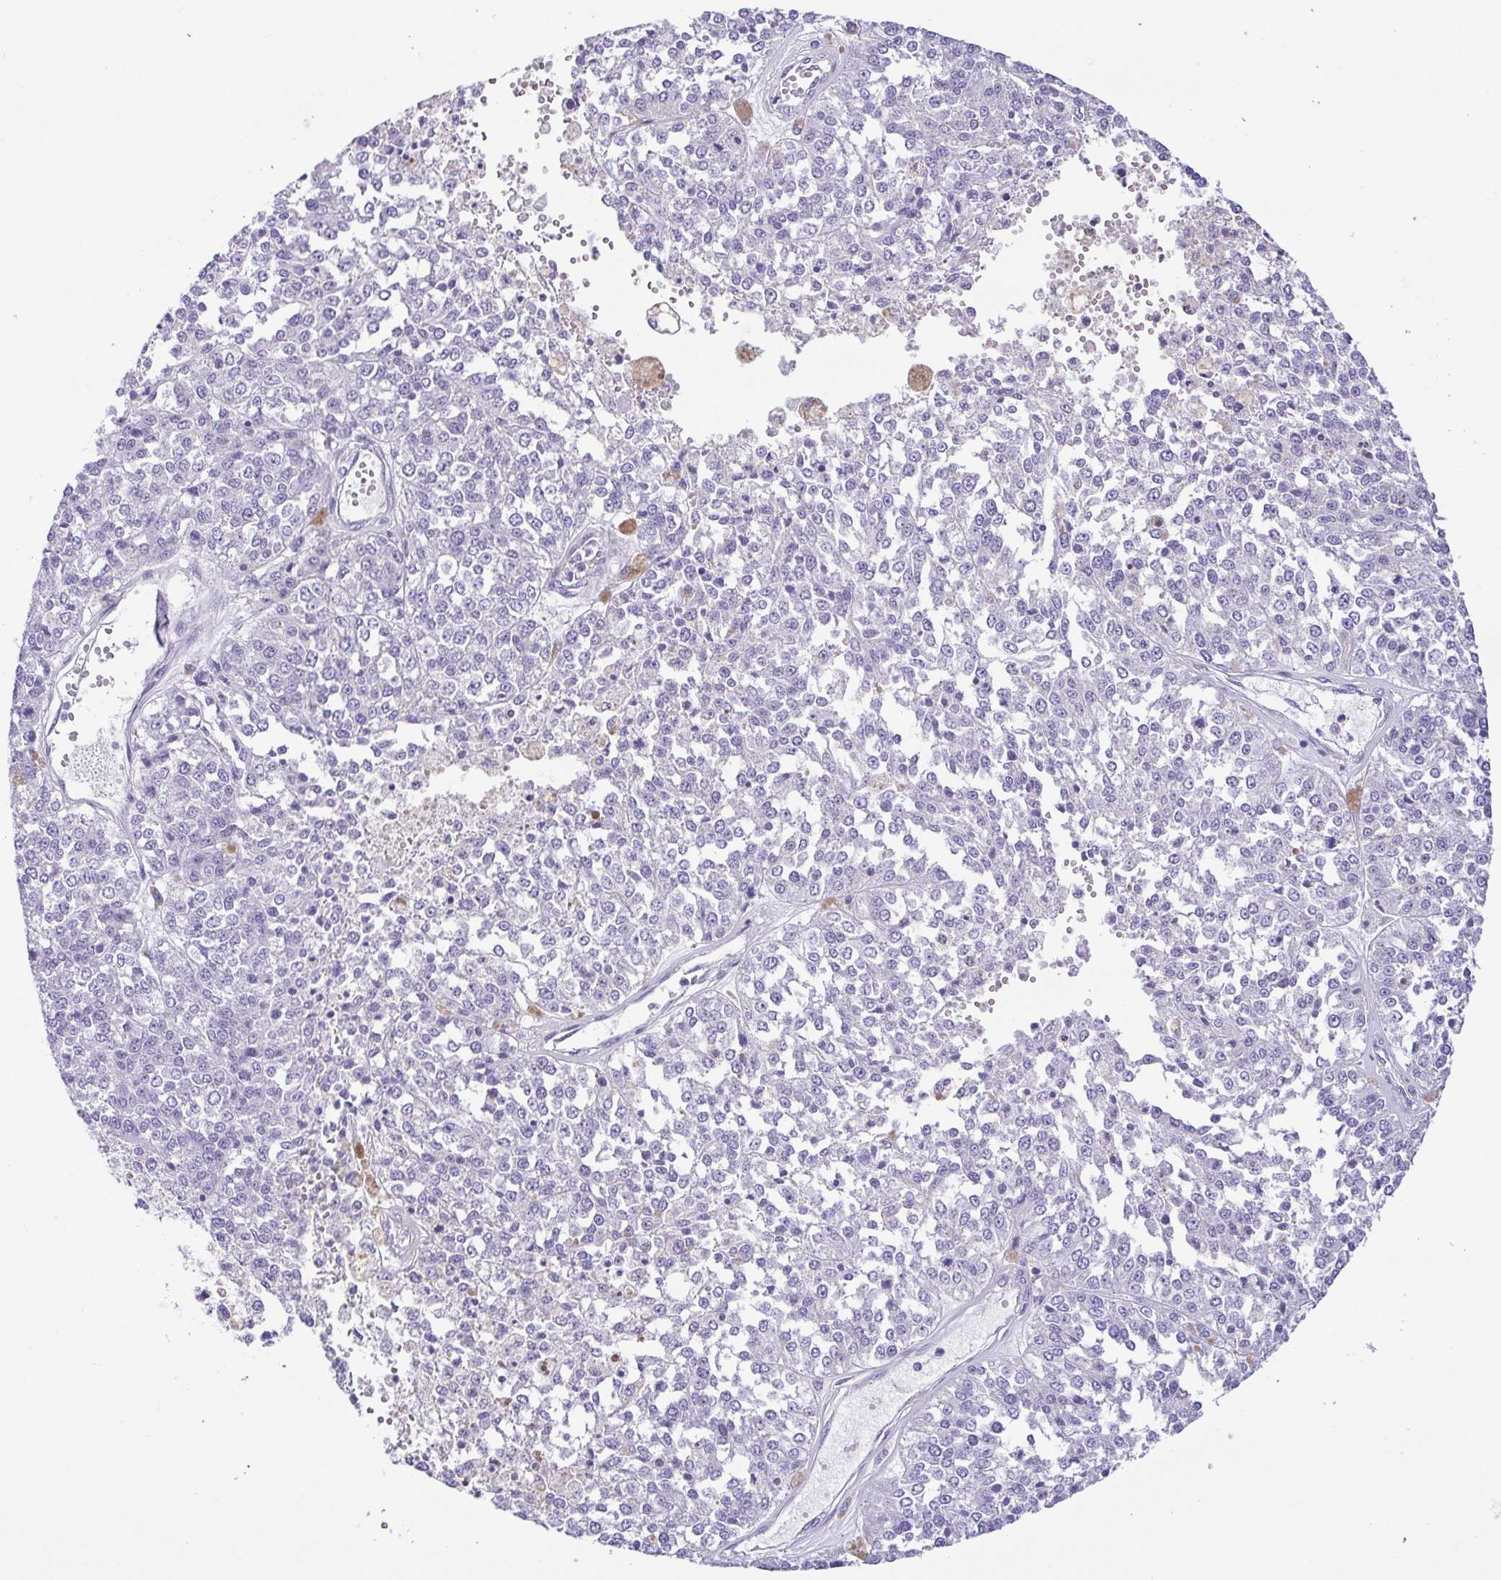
{"staining": {"intensity": "negative", "quantity": "none", "location": "none"}, "tissue": "melanoma", "cell_type": "Tumor cells", "image_type": "cancer", "snomed": [{"axis": "morphology", "description": "Malignant melanoma, Metastatic site"}, {"axis": "topography", "description": "Lymph node"}], "caption": "Tumor cells show no significant positivity in melanoma. (DAB (3,3'-diaminobenzidine) immunohistochemistry (IHC) with hematoxylin counter stain).", "gene": "EPB42", "patient": {"sex": "female", "age": 64}}